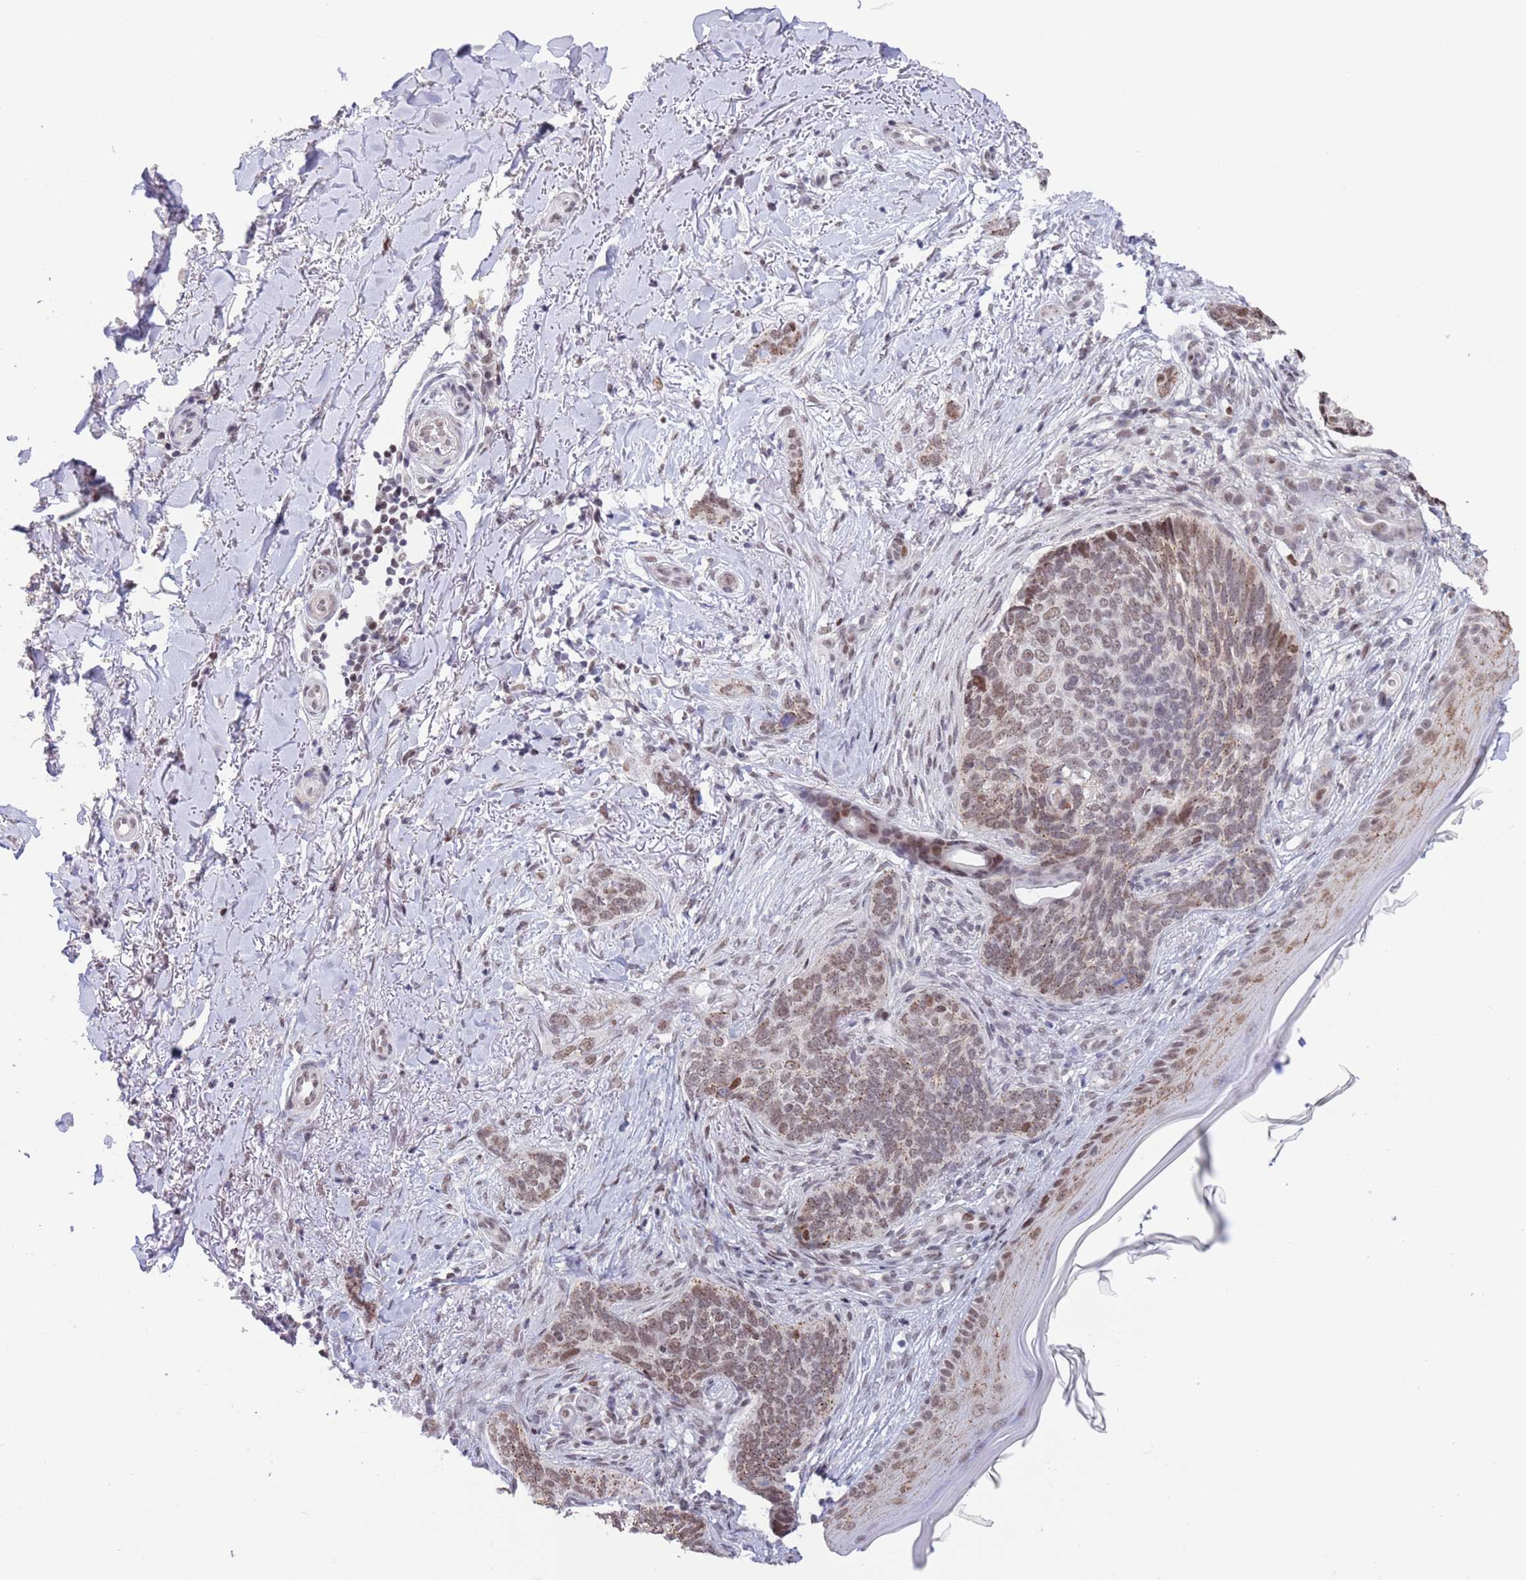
{"staining": {"intensity": "moderate", "quantity": ">75%", "location": "nuclear"}, "tissue": "skin cancer", "cell_type": "Tumor cells", "image_type": "cancer", "snomed": [{"axis": "morphology", "description": "Normal tissue, NOS"}, {"axis": "morphology", "description": "Basal cell carcinoma"}, {"axis": "topography", "description": "Skin"}], "caption": "The histopathology image demonstrates immunohistochemical staining of basal cell carcinoma (skin). There is moderate nuclear staining is present in approximately >75% of tumor cells. Nuclei are stained in blue.", "gene": "ZNF382", "patient": {"sex": "female", "age": 67}}